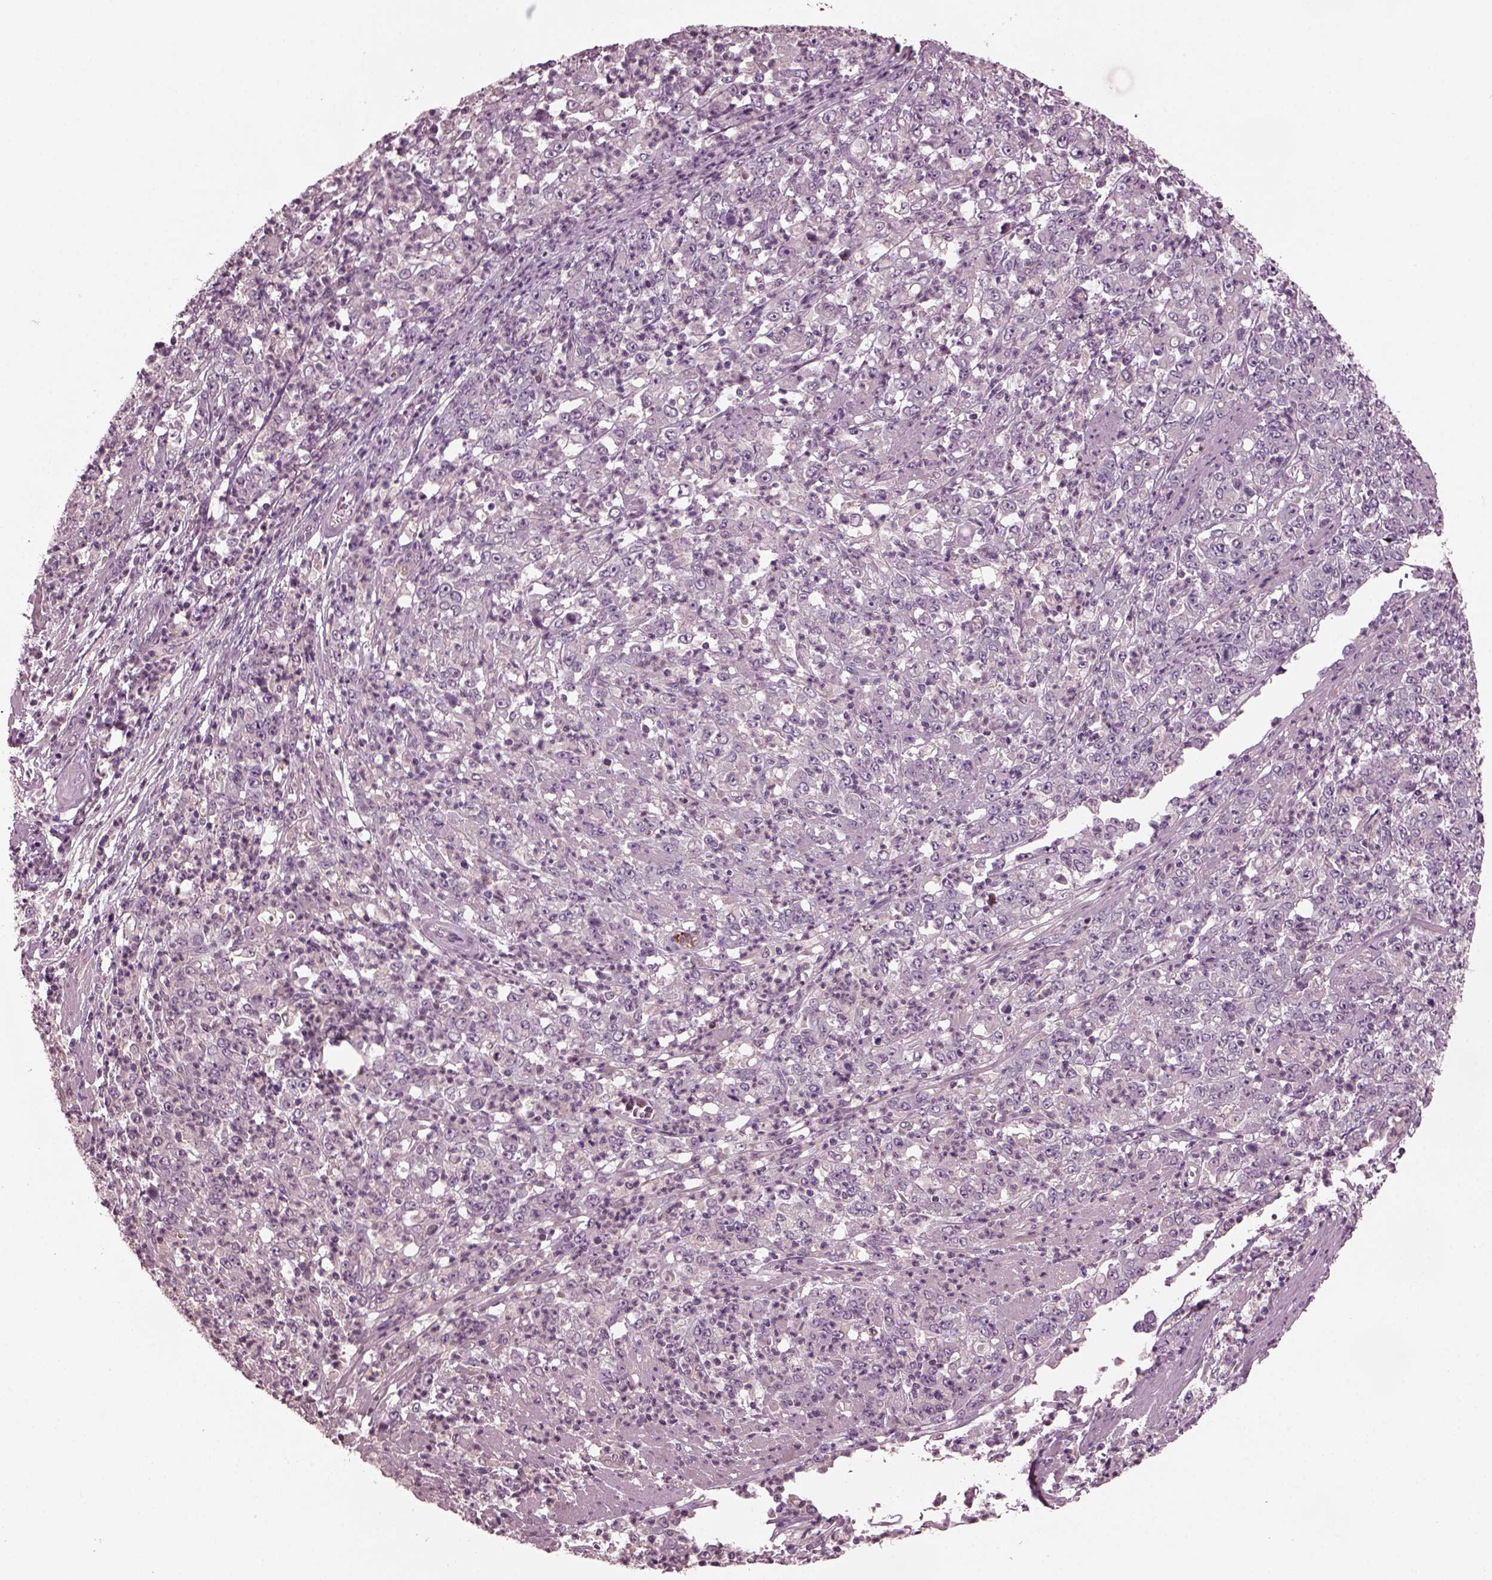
{"staining": {"intensity": "negative", "quantity": "none", "location": "none"}, "tissue": "stomach cancer", "cell_type": "Tumor cells", "image_type": "cancer", "snomed": [{"axis": "morphology", "description": "Adenocarcinoma, NOS"}, {"axis": "topography", "description": "Stomach, lower"}], "caption": "A histopathology image of human stomach adenocarcinoma is negative for staining in tumor cells.", "gene": "PORCN", "patient": {"sex": "female", "age": 71}}